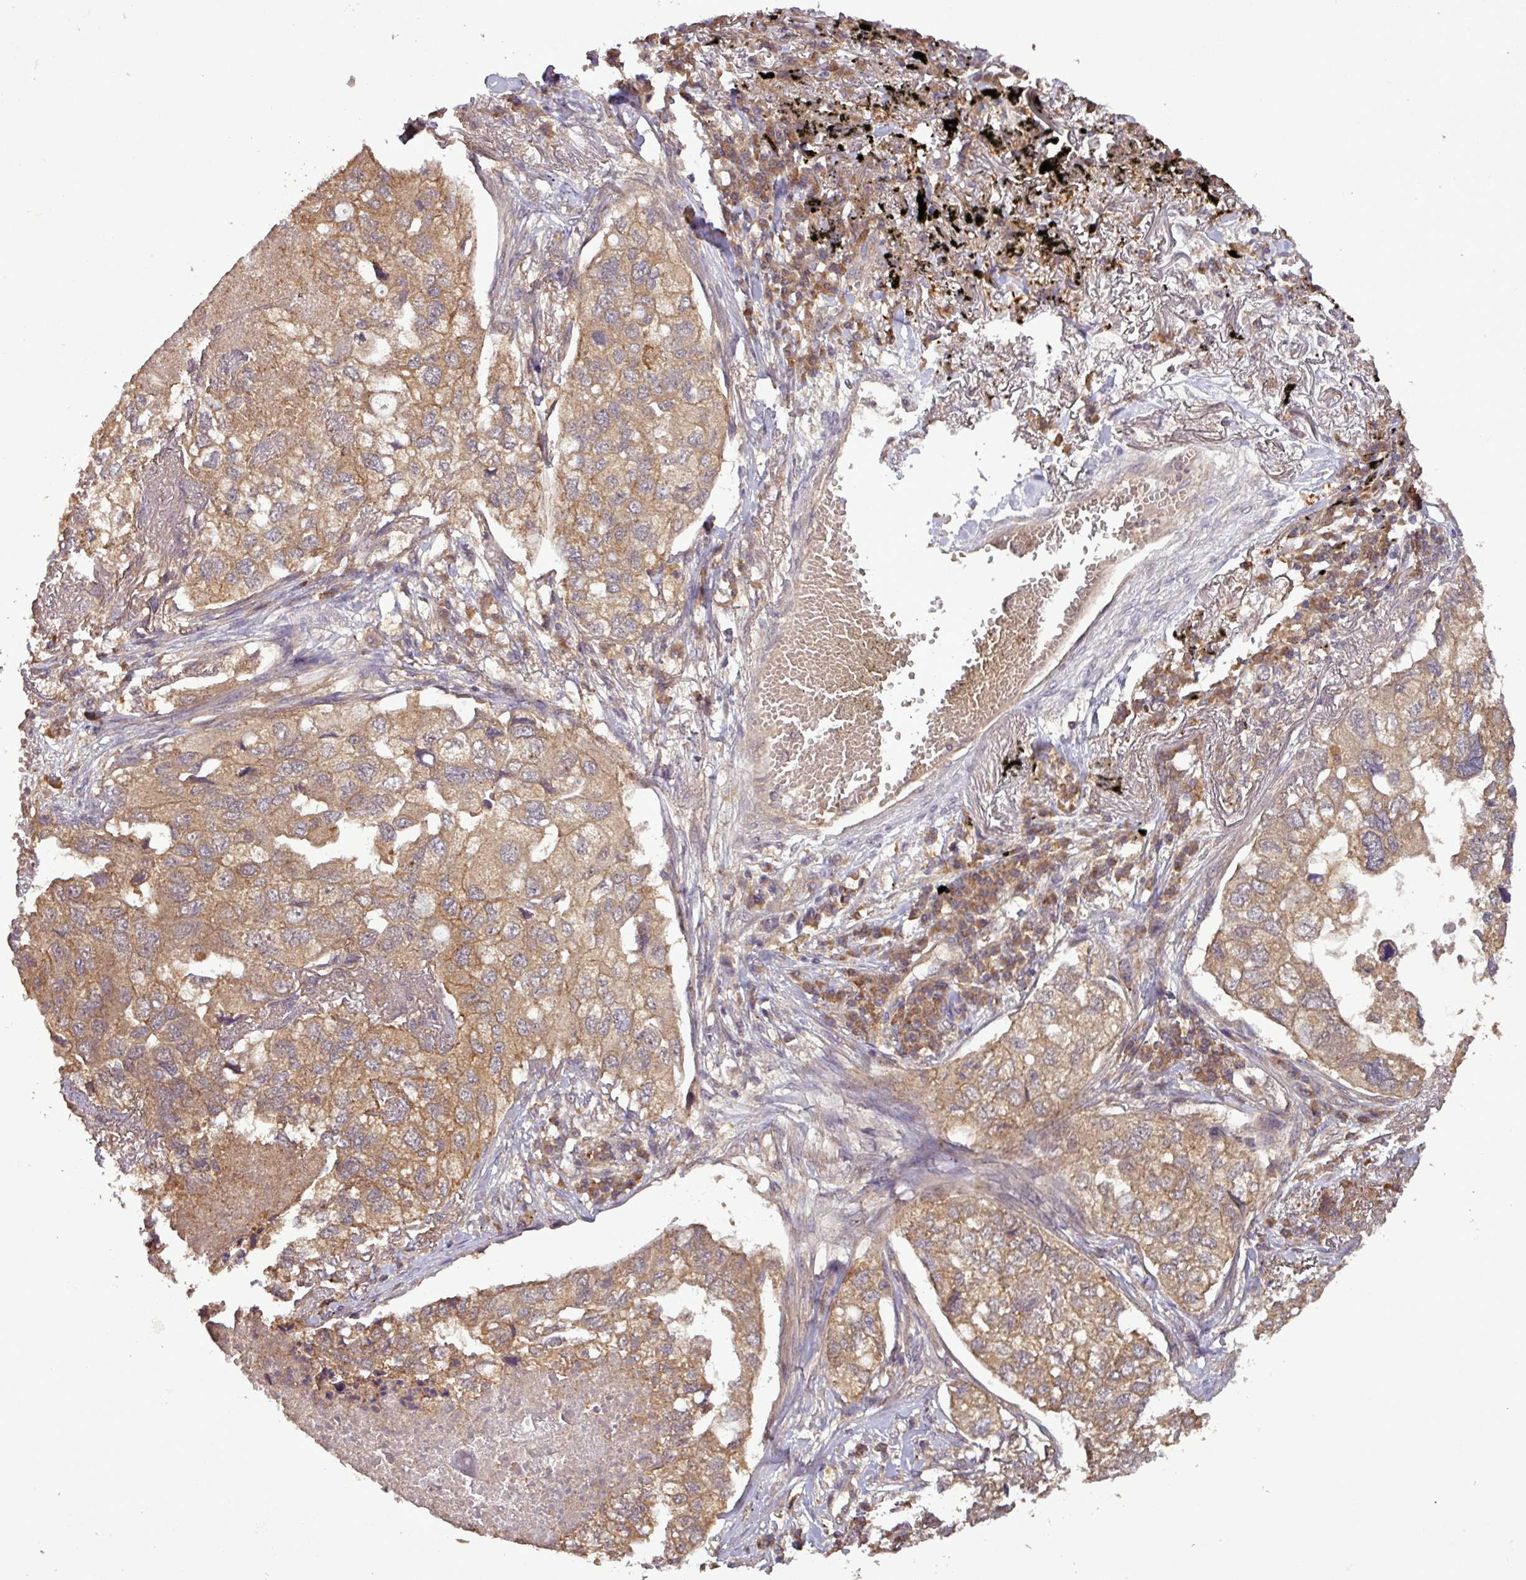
{"staining": {"intensity": "moderate", "quantity": ">75%", "location": "cytoplasmic/membranous"}, "tissue": "lung cancer", "cell_type": "Tumor cells", "image_type": "cancer", "snomed": [{"axis": "morphology", "description": "Adenocarcinoma, NOS"}, {"axis": "topography", "description": "Lung"}], "caption": "Lung adenocarcinoma stained for a protein shows moderate cytoplasmic/membranous positivity in tumor cells.", "gene": "NT5C3A", "patient": {"sex": "male", "age": 65}}